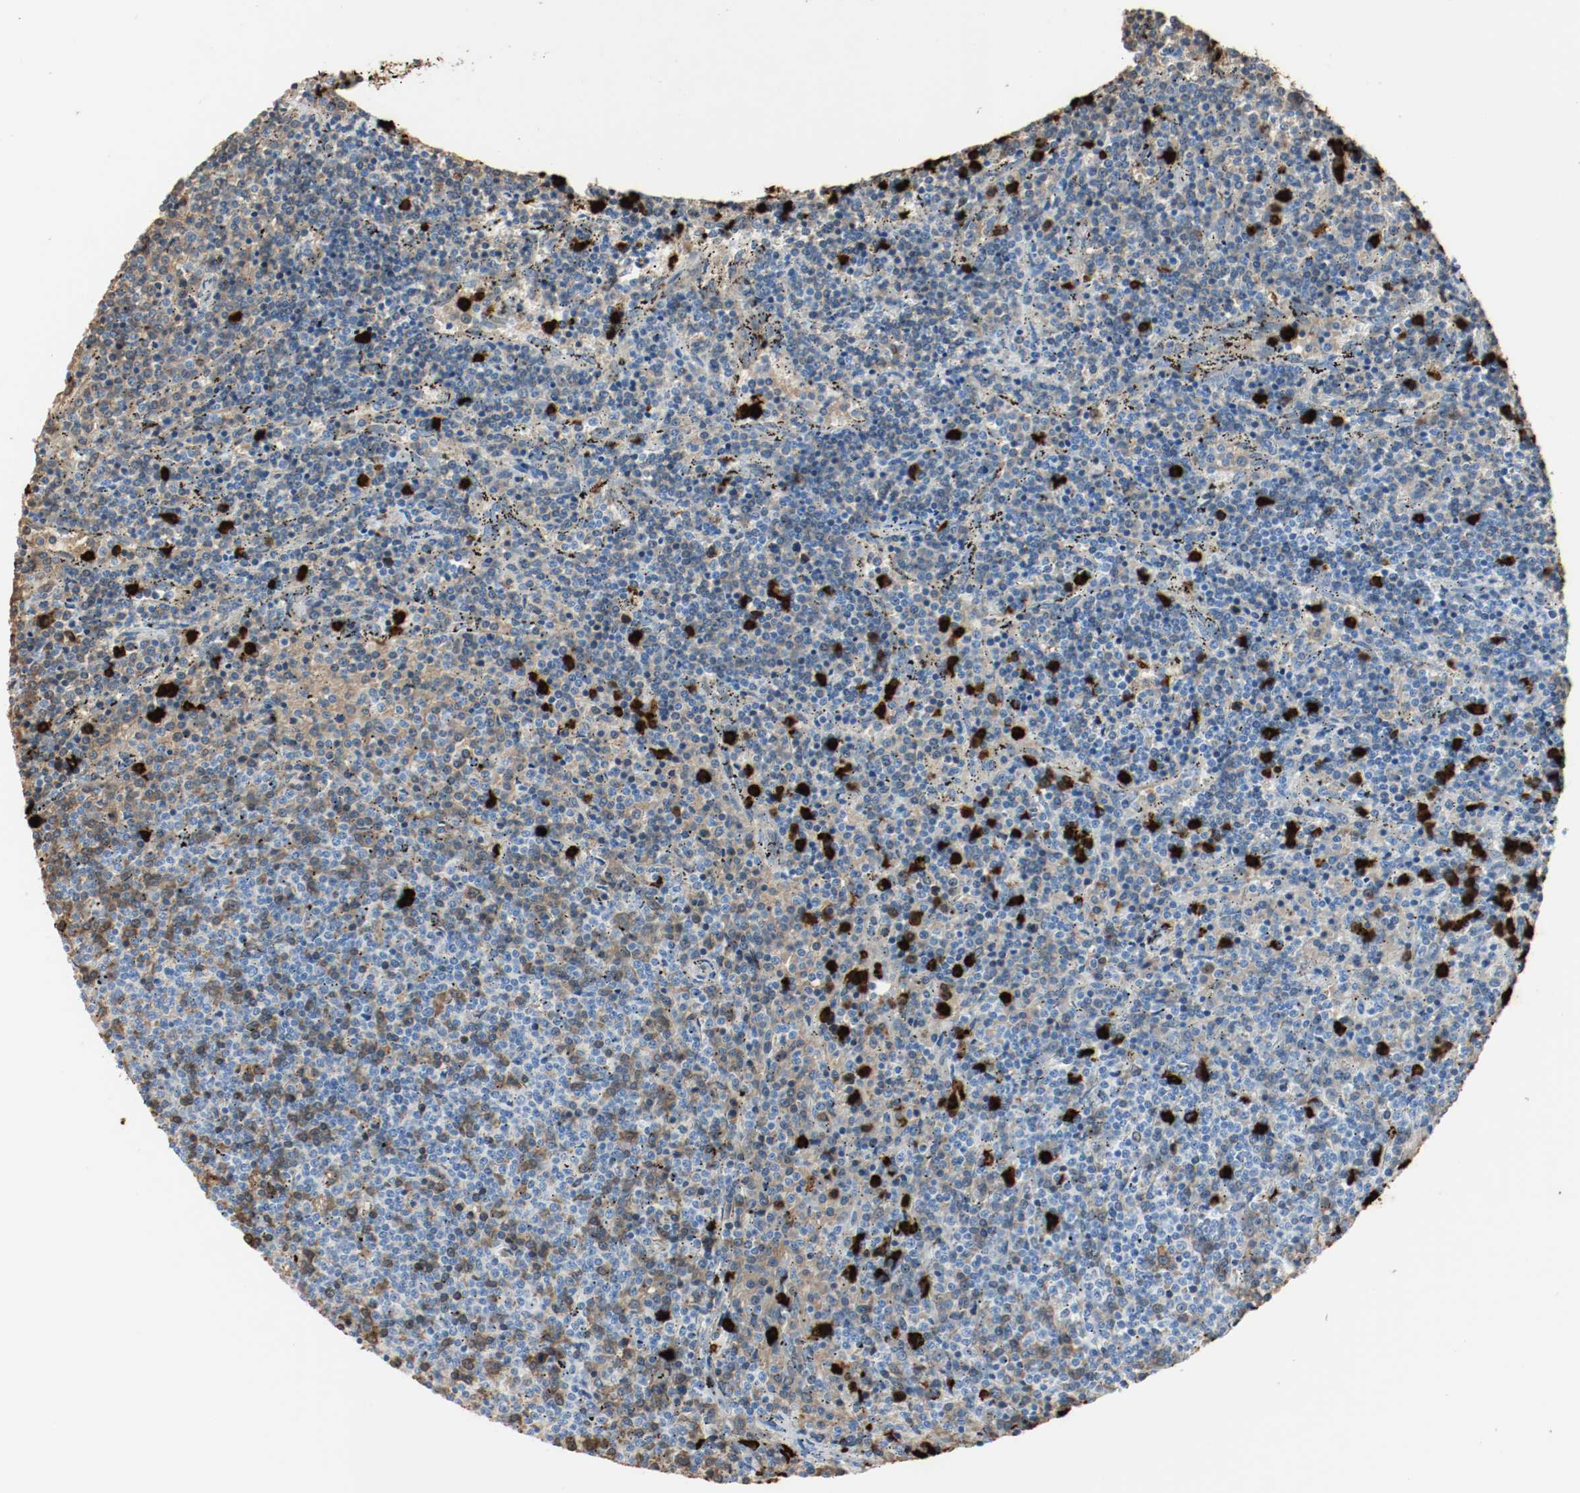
{"staining": {"intensity": "weak", "quantity": "25%-75%", "location": "cytoplasmic/membranous"}, "tissue": "lymphoma", "cell_type": "Tumor cells", "image_type": "cancer", "snomed": [{"axis": "morphology", "description": "Malignant lymphoma, non-Hodgkin's type, Low grade"}, {"axis": "topography", "description": "Spleen"}], "caption": "An image showing weak cytoplasmic/membranous staining in approximately 25%-75% of tumor cells in malignant lymphoma, non-Hodgkin's type (low-grade), as visualized by brown immunohistochemical staining.", "gene": "S100A9", "patient": {"sex": "female", "age": 50}}